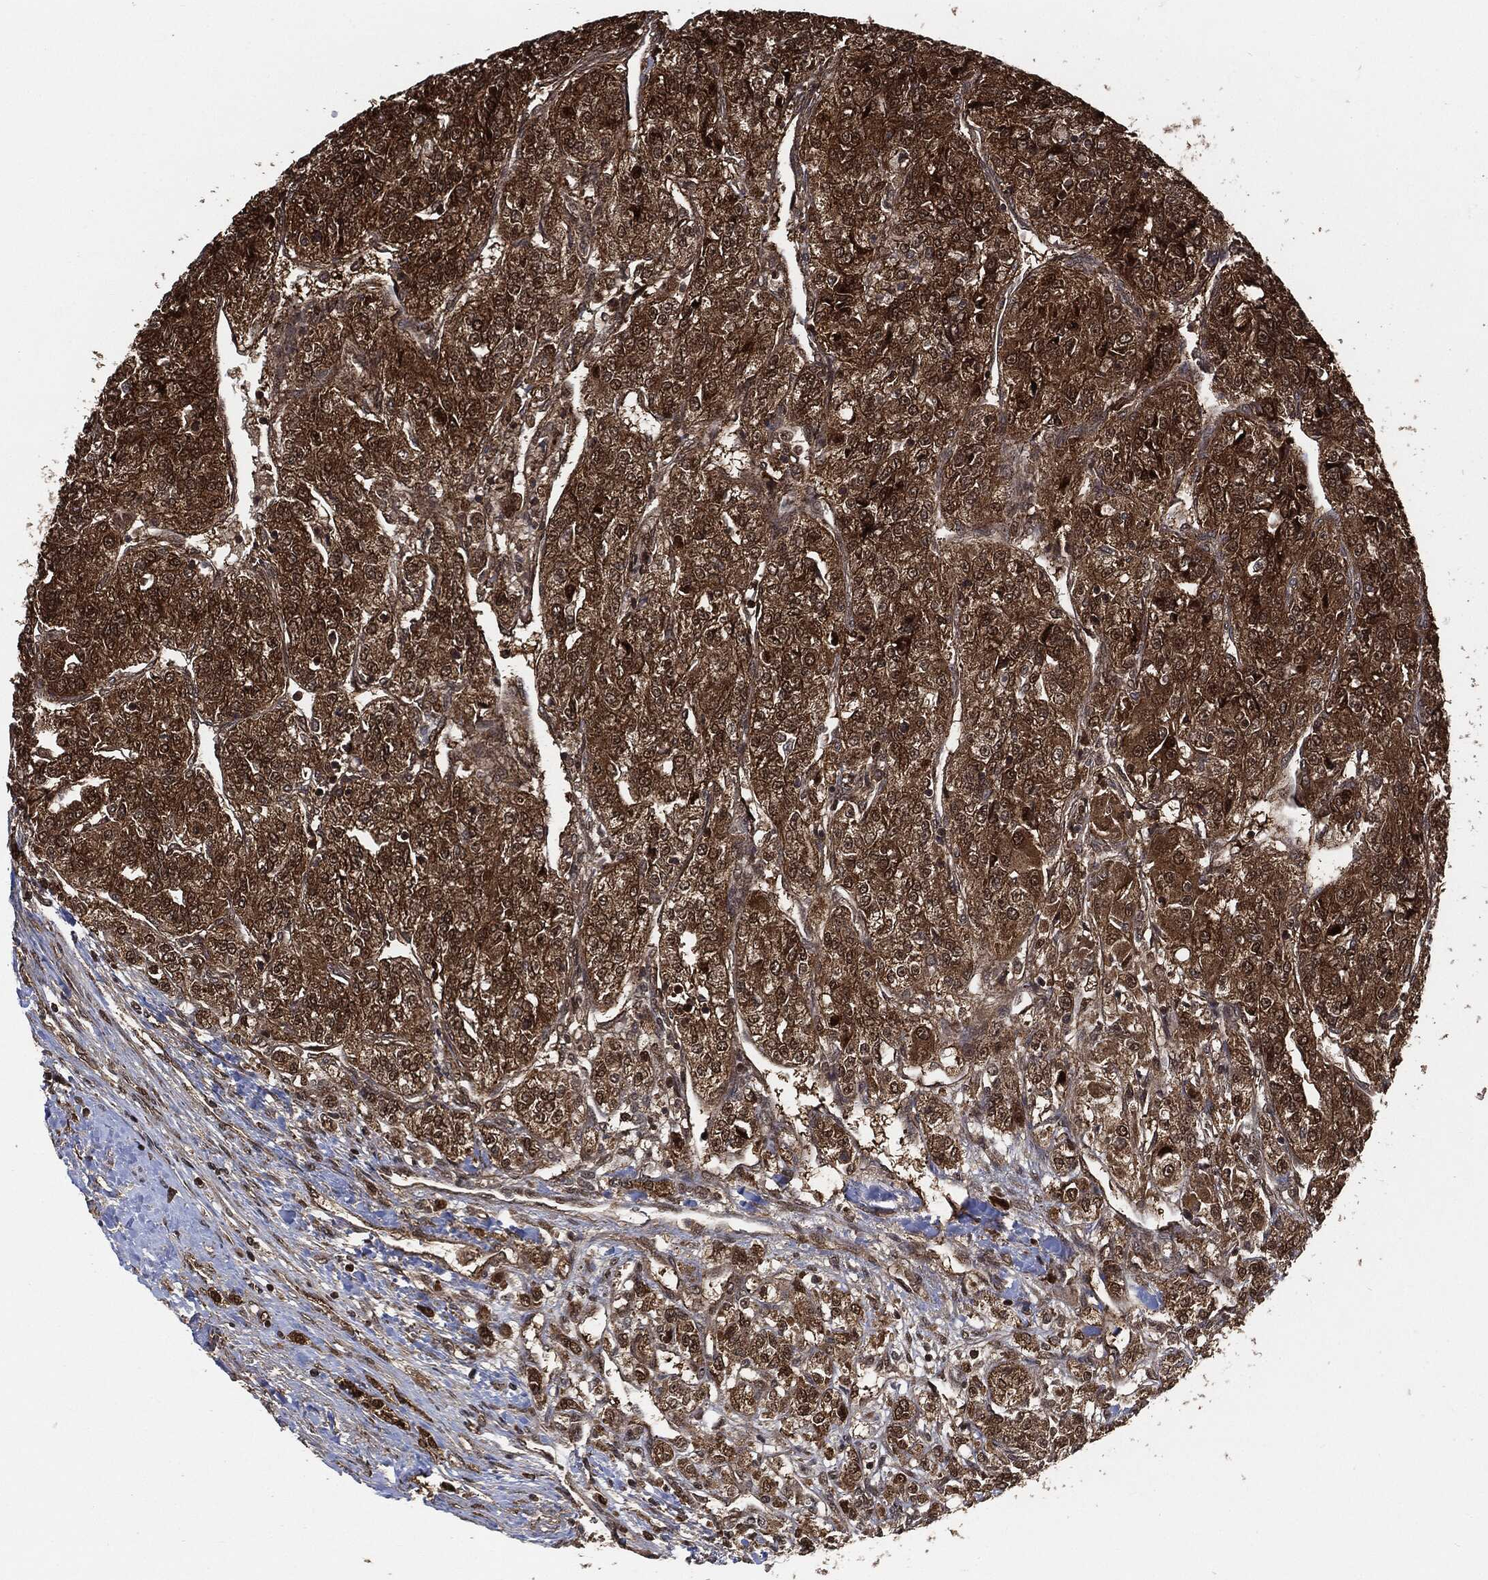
{"staining": {"intensity": "strong", "quantity": ">75%", "location": "cytoplasmic/membranous"}, "tissue": "renal cancer", "cell_type": "Tumor cells", "image_type": "cancer", "snomed": [{"axis": "morphology", "description": "Adenocarcinoma, NOS"}, {"axis": "topography", "description": "Kidney"}], "caption": "A brown stain highlights strong cytoplasmic/membranous staining of a protein in human renal cancer (adenocarcinoma) tumor cells.", "gene": "CUTA", "patient": {"sex": "female", "age": 63}}